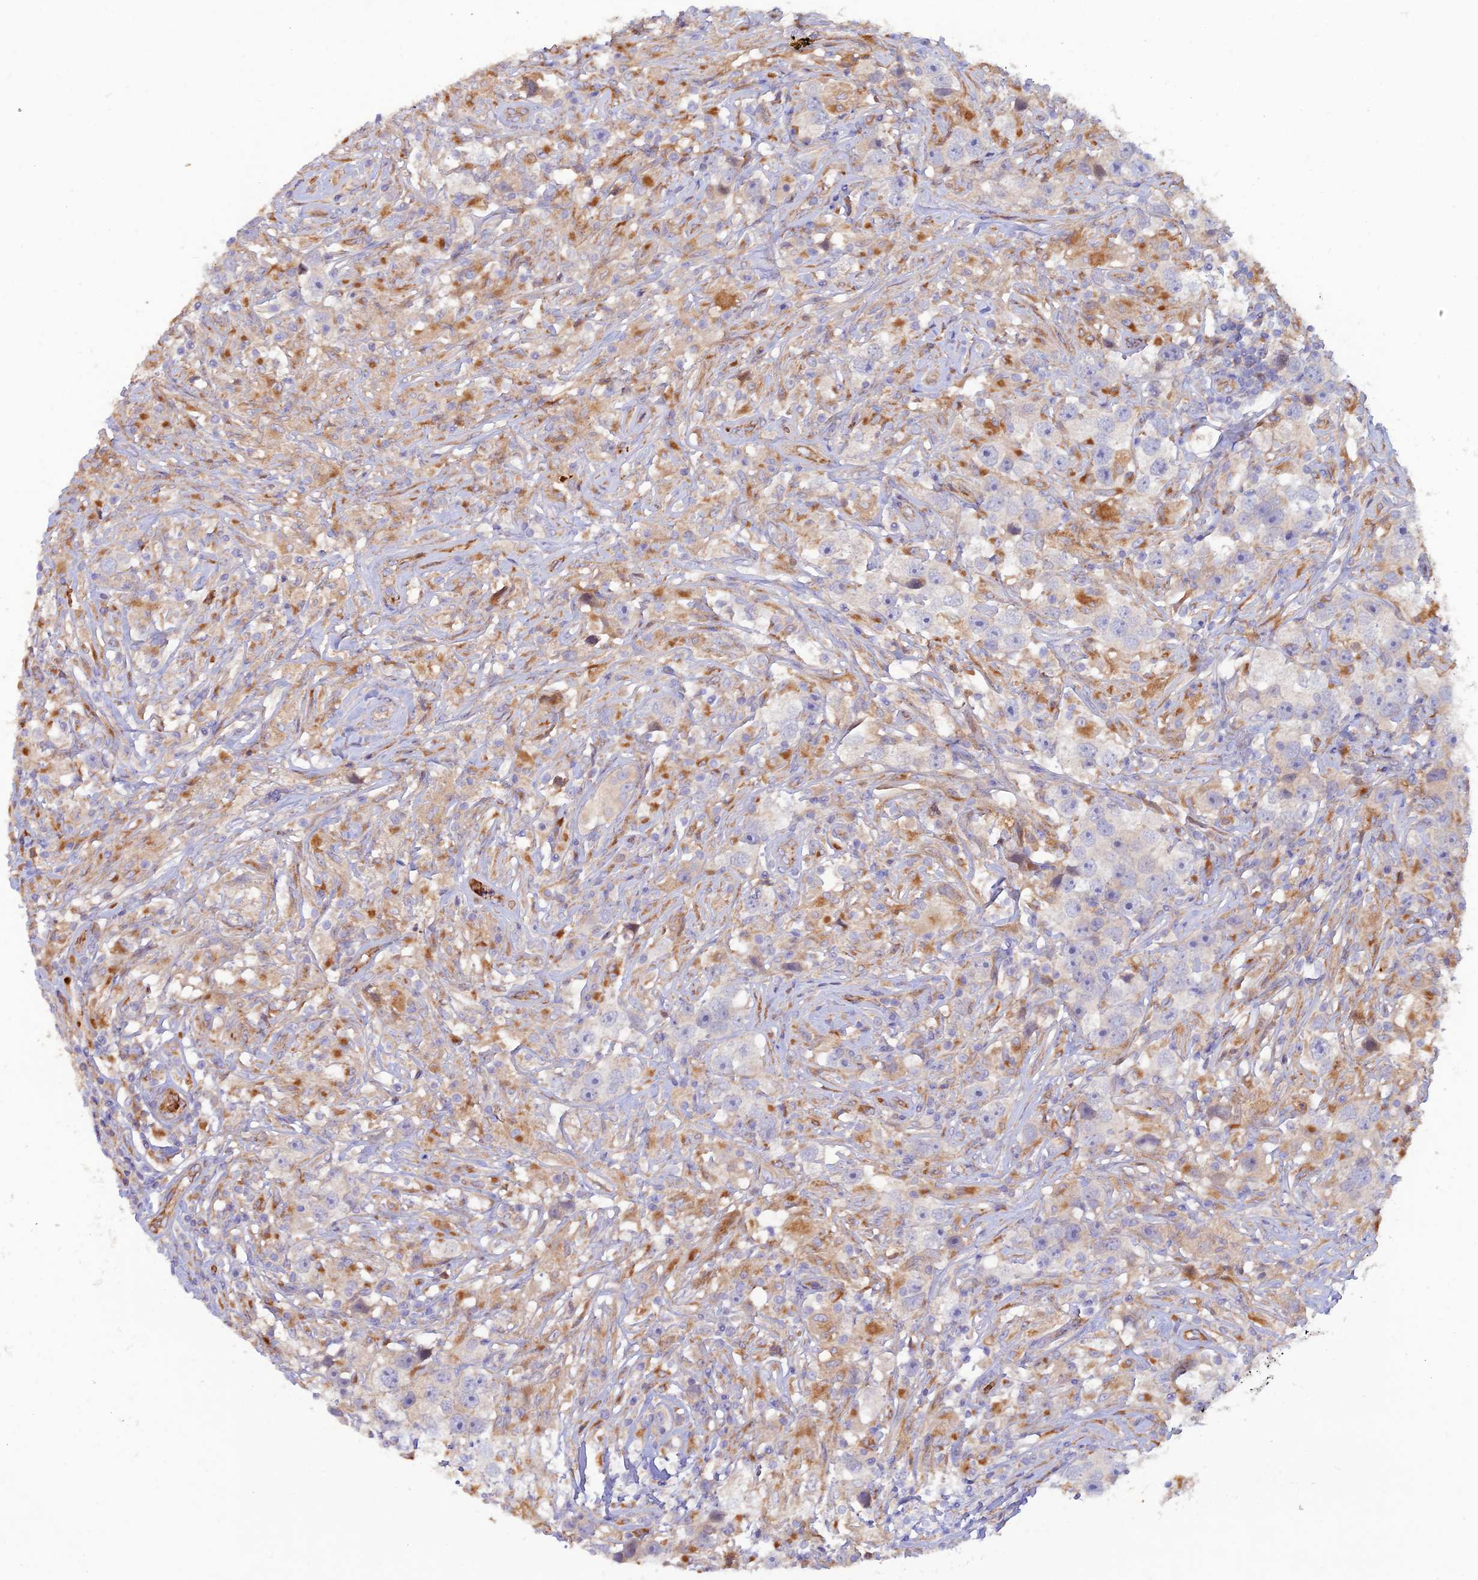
{"staining": {"intensity": "negative", "quantity": "none", "location": "none"}, "tissue": "testis cancer", "cell_type": "Tumor cells", "image_type": "cancer", "snomed": [{"axis": "morphology", "description": "Seminoma, NOS"}, {"axis": "topography", "description": "Testis"}], "caption": "This is an IHC photomicrograph of seminoma (testis). There is no expression in tumor cells.", "gene": "GMCL1", "patient": {"sex": "male", "age": 49}}